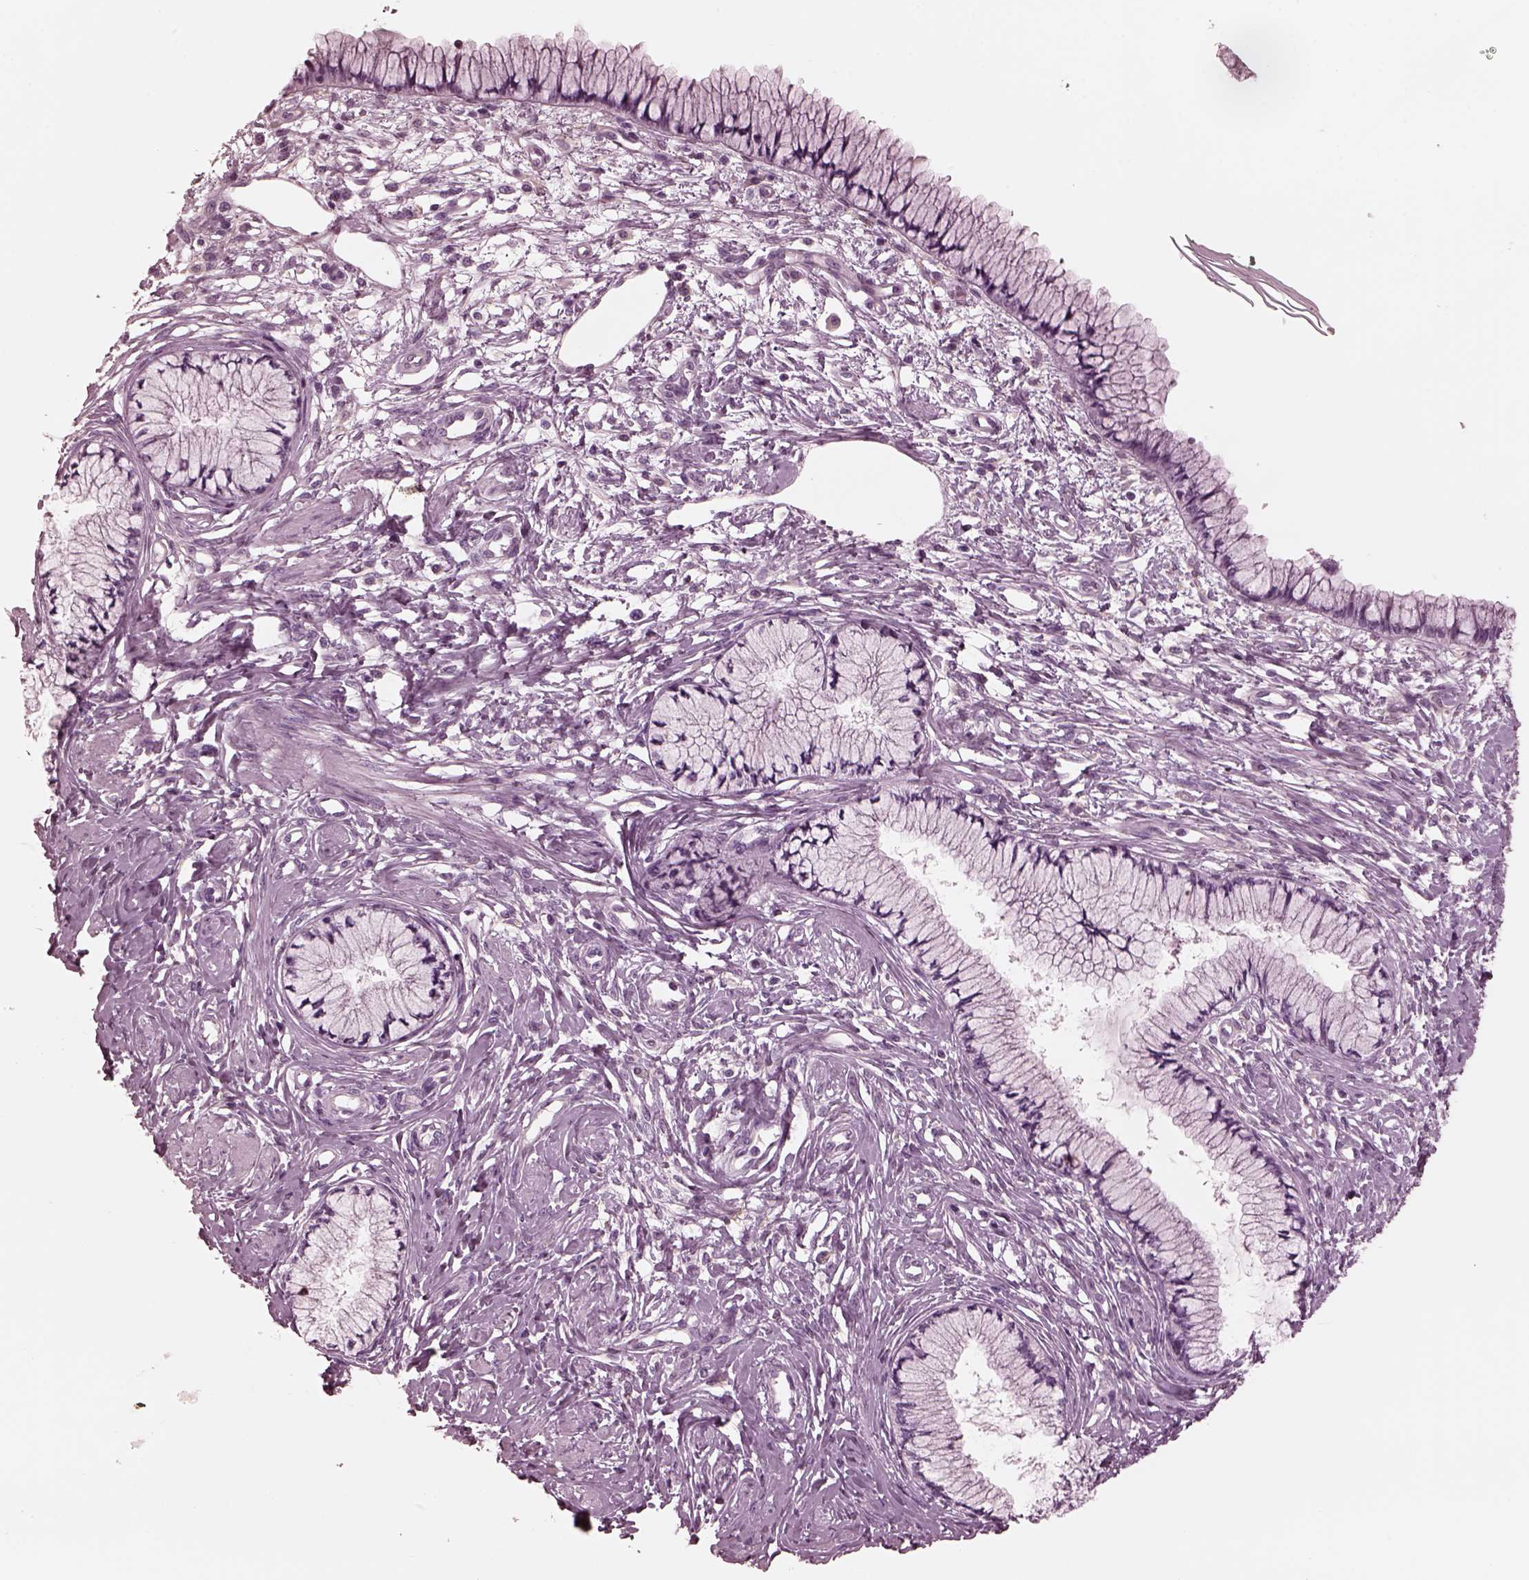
{"staining": {"intensity": "negative", "quantity": "none", "location": "none"}, "tissue": "cervix", "cell_type": "Glandular cells", "image_type": "normal", "snomed": [{"axis": "morphology", "description": "Normal tissue, NOS"}, {"axis": "topography", "description": "Cervix"}], "caption": "IHC of normal human cervix displays no positivity in glandular cells.", "gene": "CGA", "patient": {"sex": "female", "age": 37}}